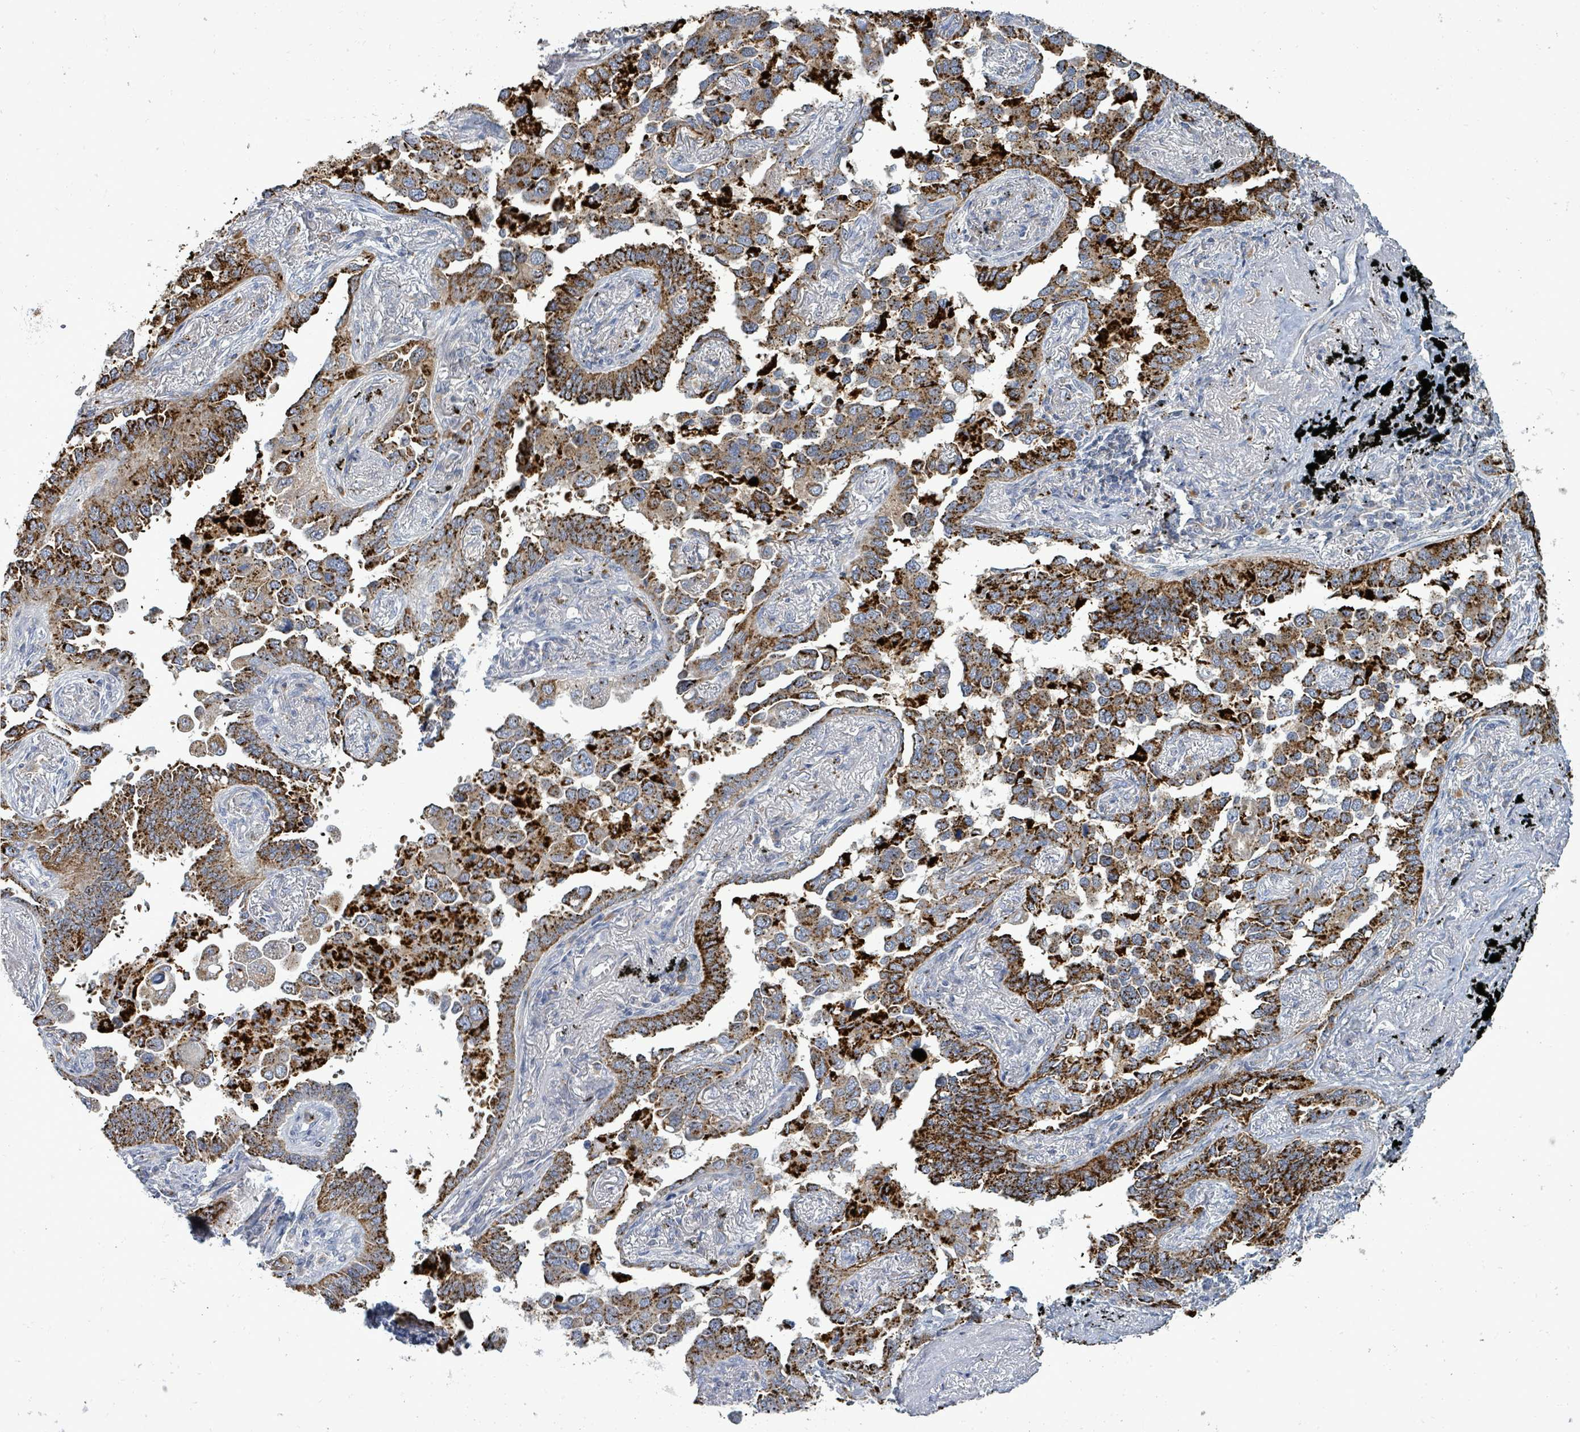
{"staining": {"intensity": "strong", "quantity": ">75%", "location": "cytoplasmic/membranous"}, "tissue": "lung cancer", "cell_type": "Tumor cells", "image_type": "cancer", "snomed": [{"axis": "morphology", "description": "Adenocarcinoma, NOS"}, {"axis": "topography", "description": "Lung"}], "caption": "Human adenocarcinoma (lung) stained with a brown dye displays strong cytoplasmic/membranous positive expression in about >75% of tumor cells.", "gene": "ZFPM1", "patient": {"sex": "male", "age": 67}}